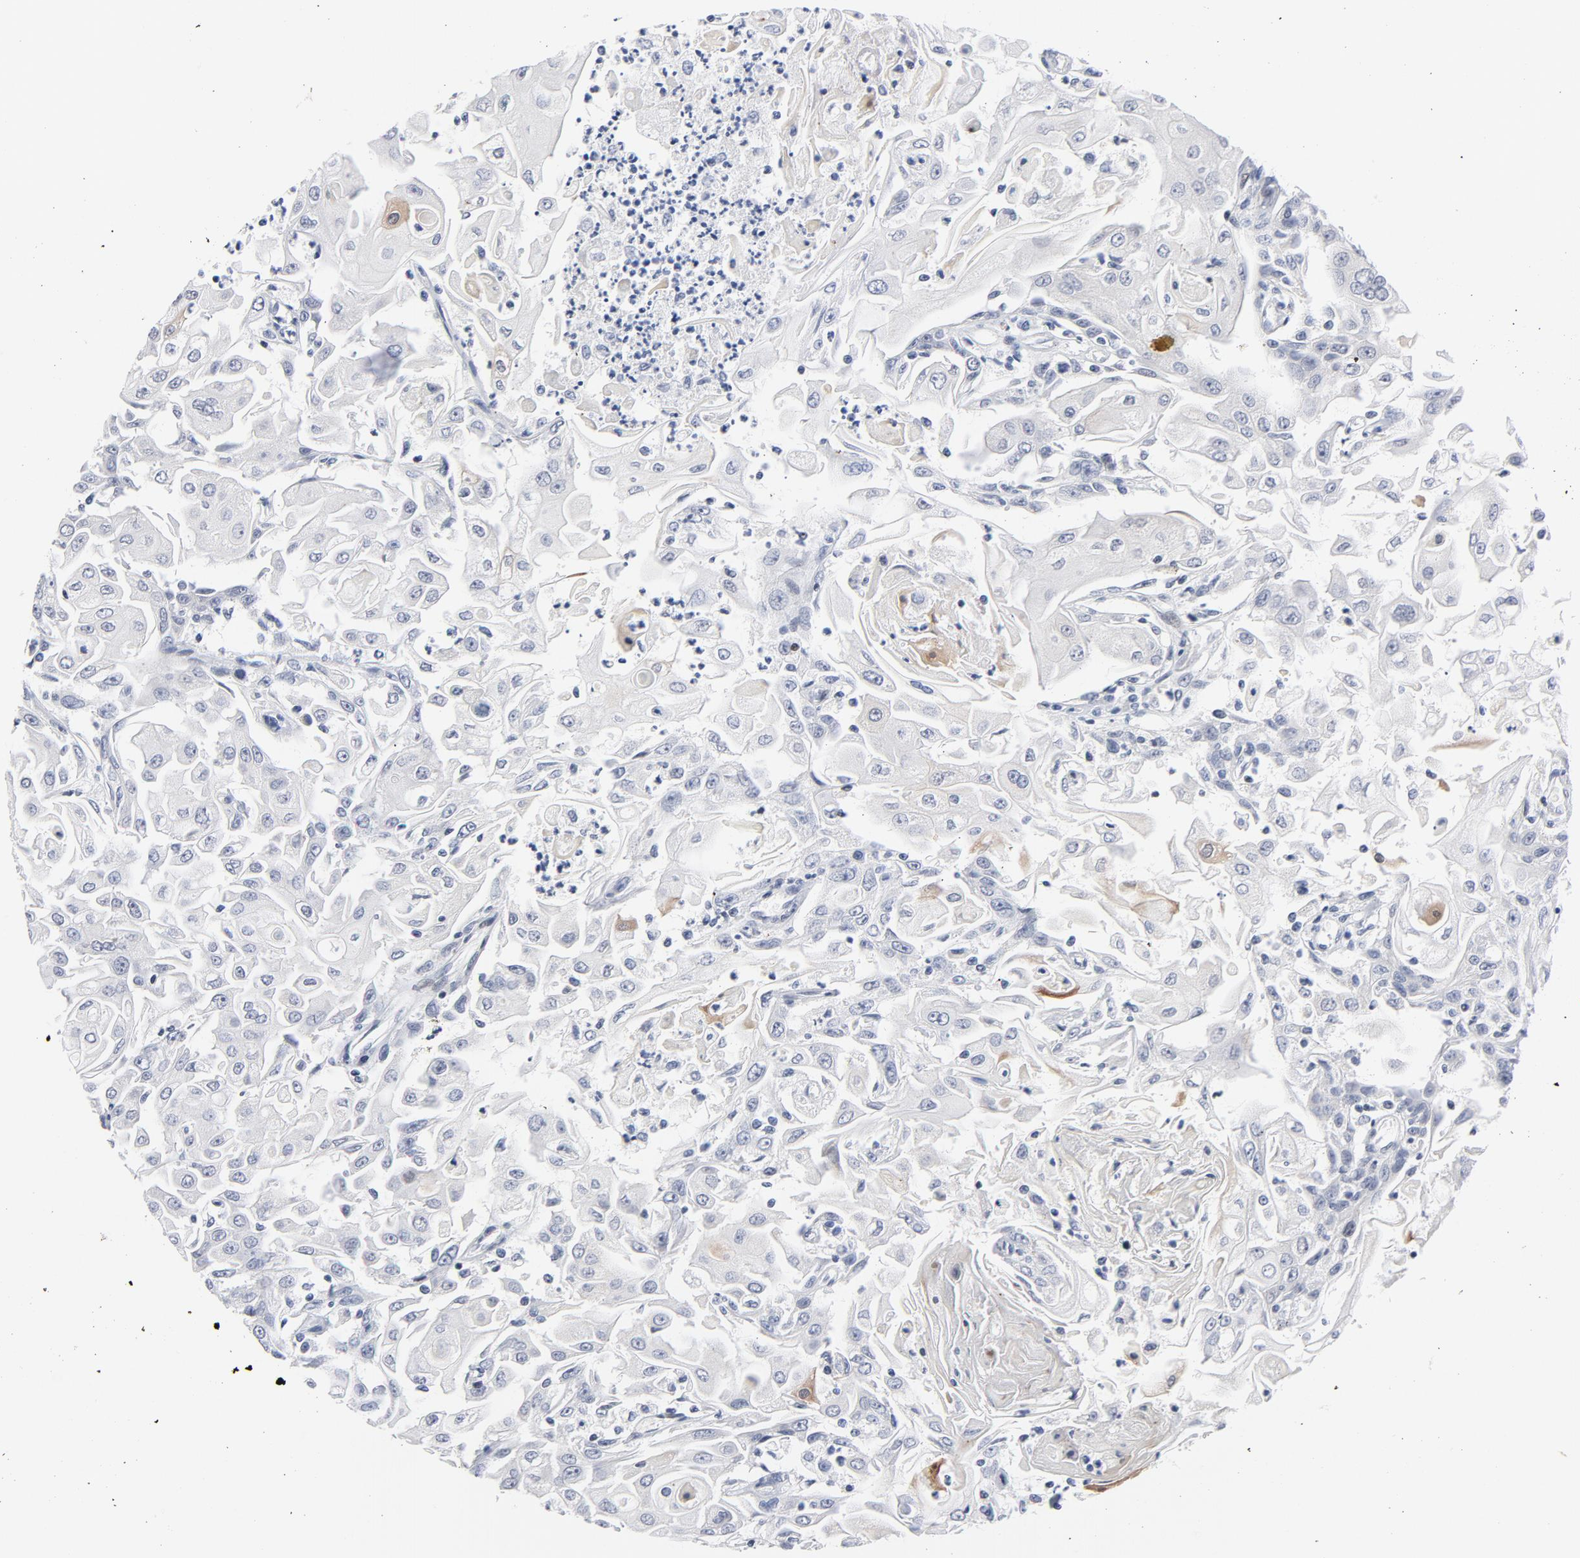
{"staining": {"intensity": "weak", "quantity": "<25%", "location": "cytoplasmic/membranous"}, "tissue": "head and neck cancer", "cell_type": "Tumor cells", "image_type": "cancer", "snomed": [{"axis": "morphology", "description": "Squamous cell carcinoma, NOS"}, {"axis": "topography", "description": "Oral tissue"}, {"axis": "topography", "description": "Head-Neck"}], "caption": "DAB immunohistochemical staining of human squamous cell carcinoma (head and neck) shows no significant staining in tumor cells.", "gene": "NFIC", "patient": {"sex": "female", "age": 76}}